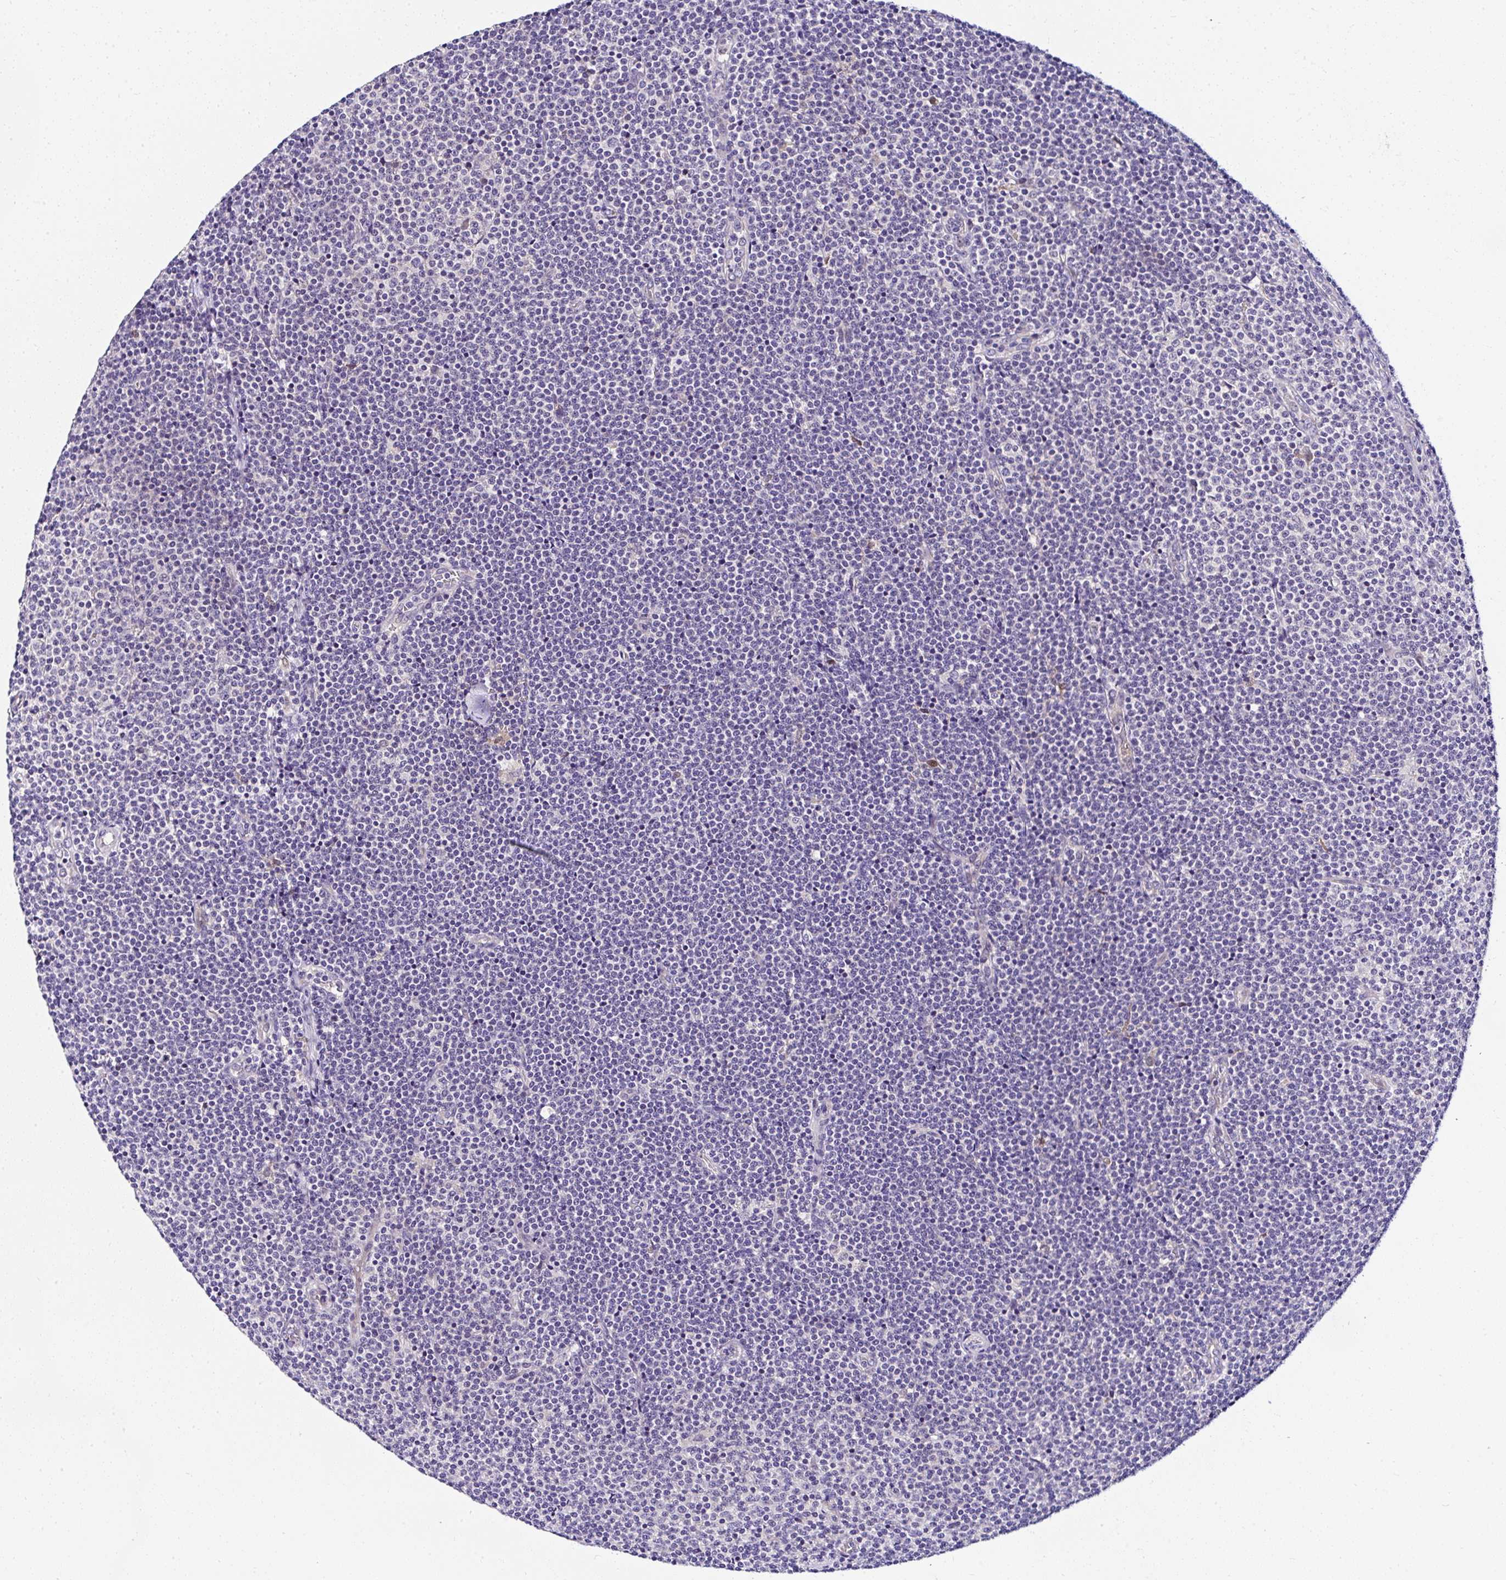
{"staining": {"intensity": "negative", "quantity": "none", "location": "none"}, "tissue": "lymphoma", "cell_type": "Tumor cells", "image_type": "cancer", "snomed": [{"axis": "morphology", "description": "Malignant lymphoma, non-Hodgkin's type, Low grade"}, {"axis": "topography", "description": "Lymph node"}], "caption": "This is an immunohistochemistry (IHC) micrograph of human lymphoma. There is no expression in tumor cells.", "gene": "DEPDC5", "patient": {"sex": "male", "age": 48}}